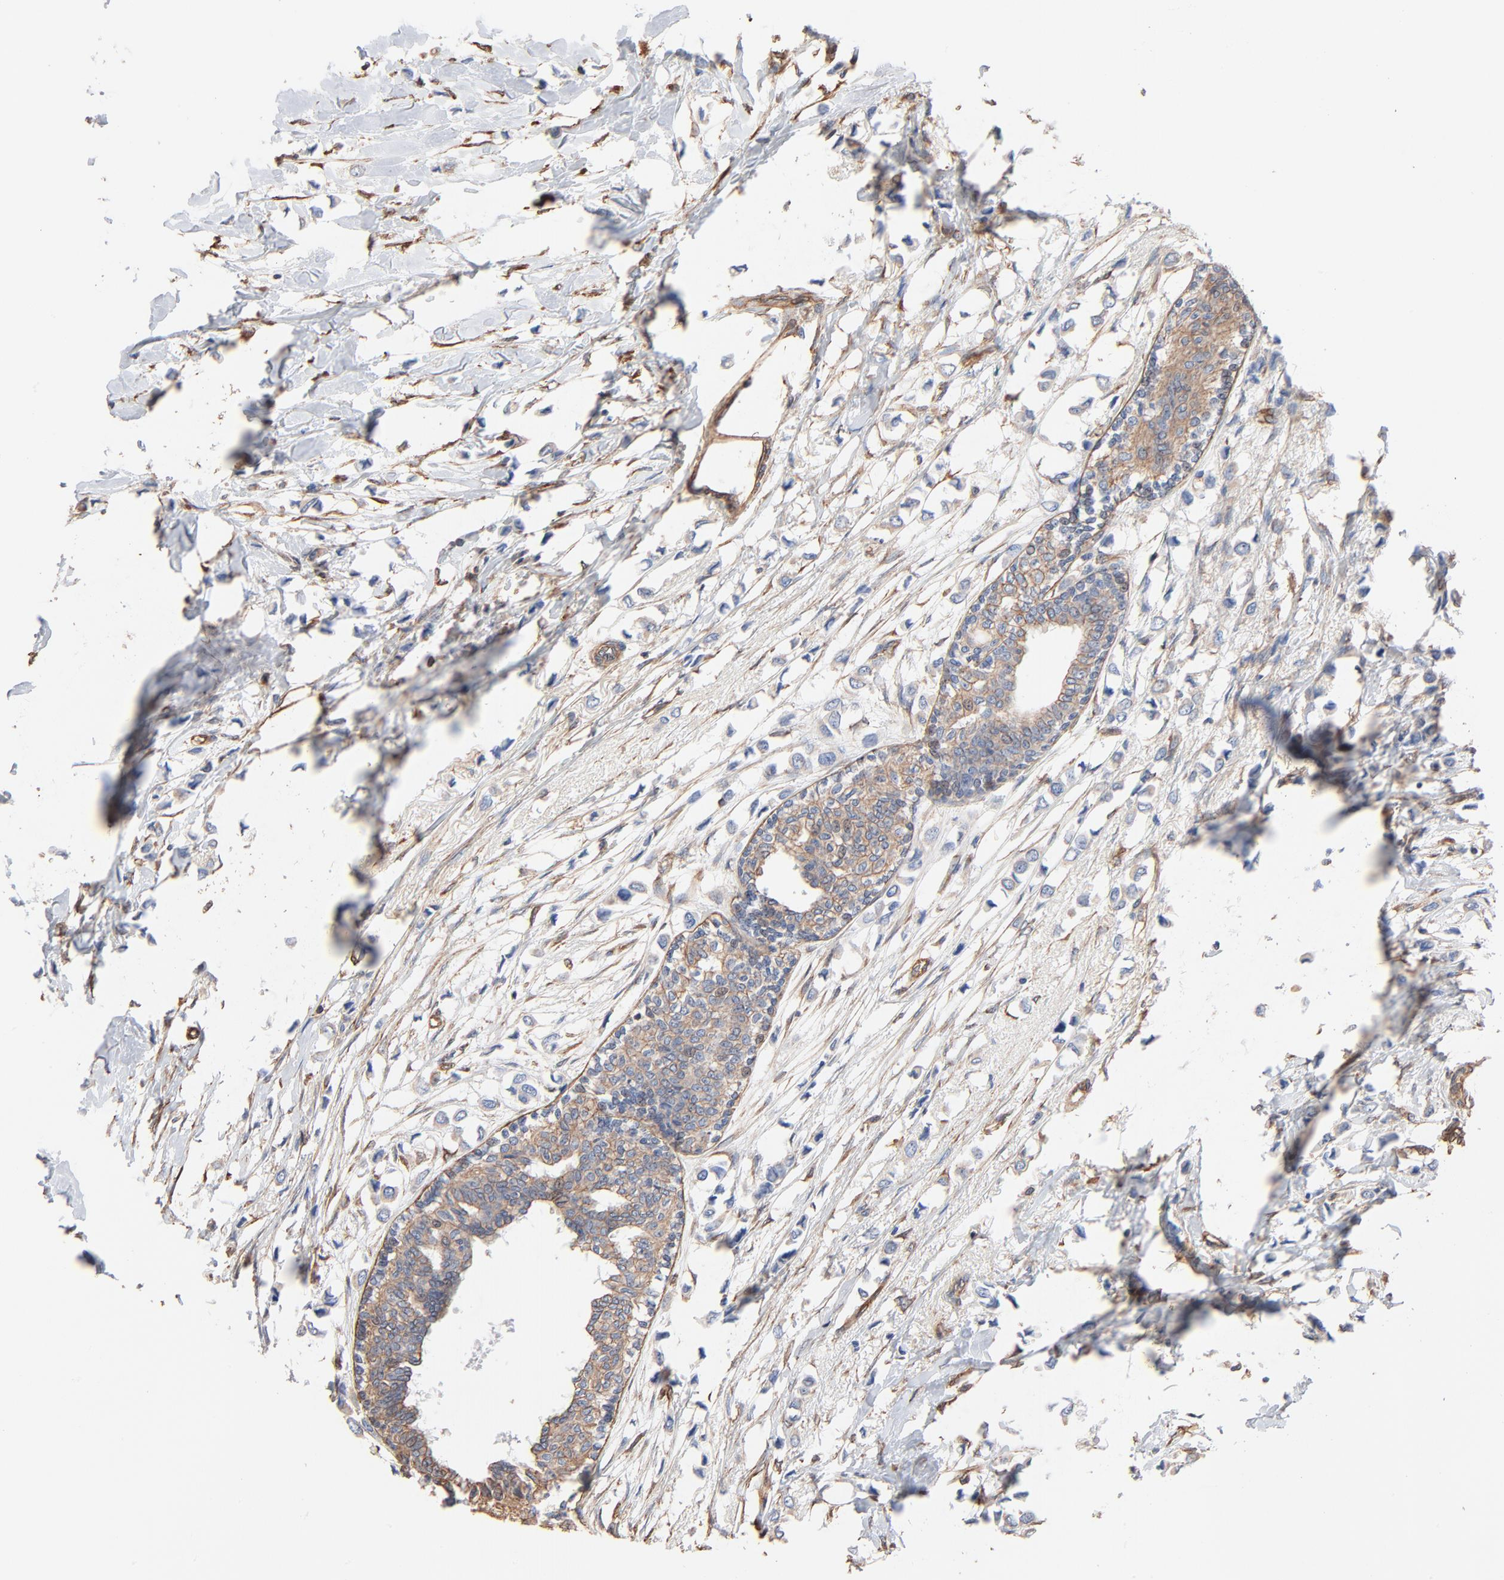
{"staining": {"intensity": "negative", "quantity": "none", "location": "none"}, "tissue": "breast cancer", "cell_type": "Tumor cells", "image_type": "cancer", "snomed": [{"axis": "morphology", "description": "Lobular carcinoma"}, {"axis": "topography", "description": "Breast"}], "caption": "Immunohistochemistry (IHC) of breast lobular carcinoma reveals no positivity in tumor cells.", "gene": "ABCD4", "patient": {"sex": "female", "age": 51}}